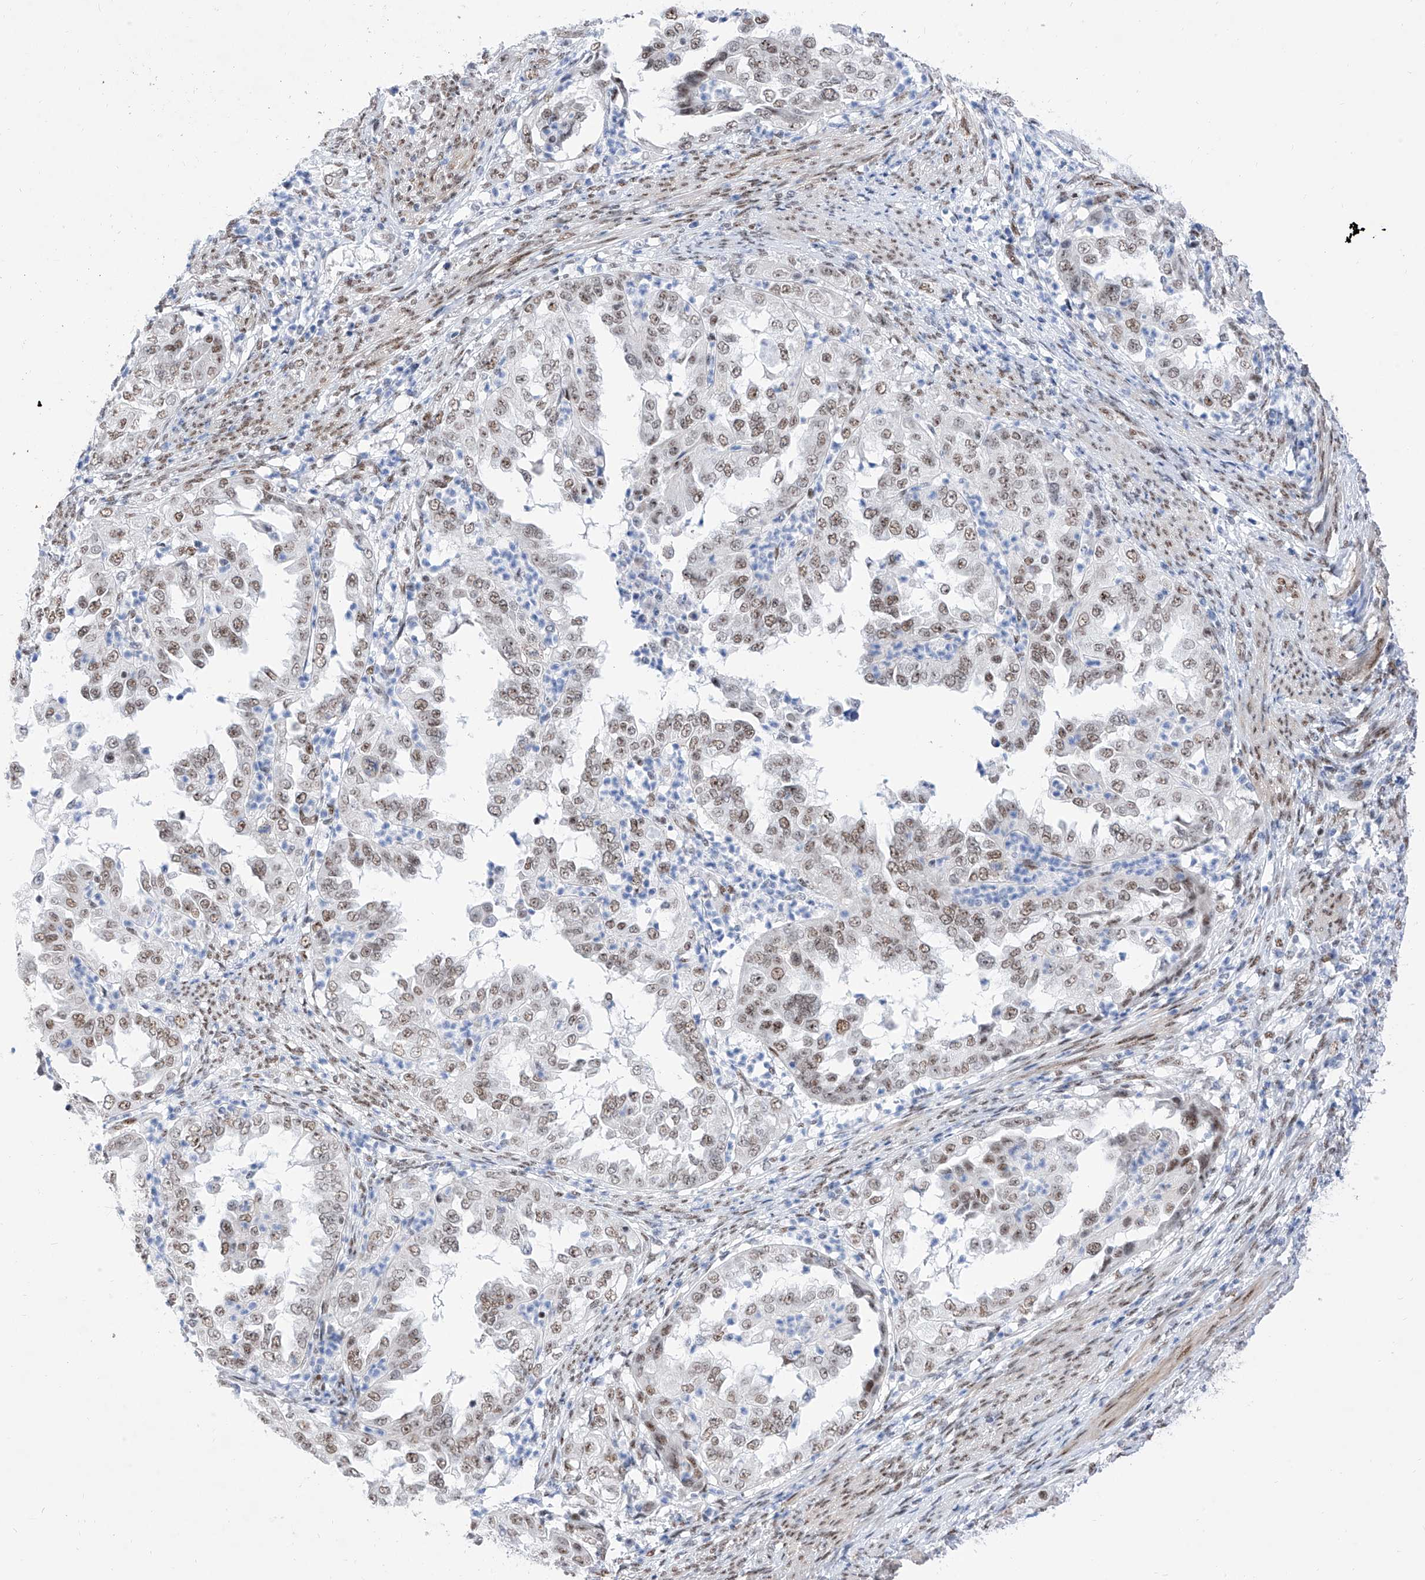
{"staining": {"intensity": "weak", "quantity": ">75%", "location": "nuclear"}, "tissue": "endometrial cancer", "cell_type": "Tumor cells", "image_type": "cancer", "snomed": [{"axis": "morphology", "description": "Adenocarcinoma, NOS"}, {"axis": "topography", "description": "Endometrium"}], "caption": "IHC histopathology image of neoplastic tissue: endometrial adenocarcinoma stained using immunohistochemistry exhibits low levels of weak protein expression localized specifically in the nuclear of tumor cells, appearing as a nuclear brown color.", "gene": "ATN1", "patient": {"sex": "female", "age": 85}}